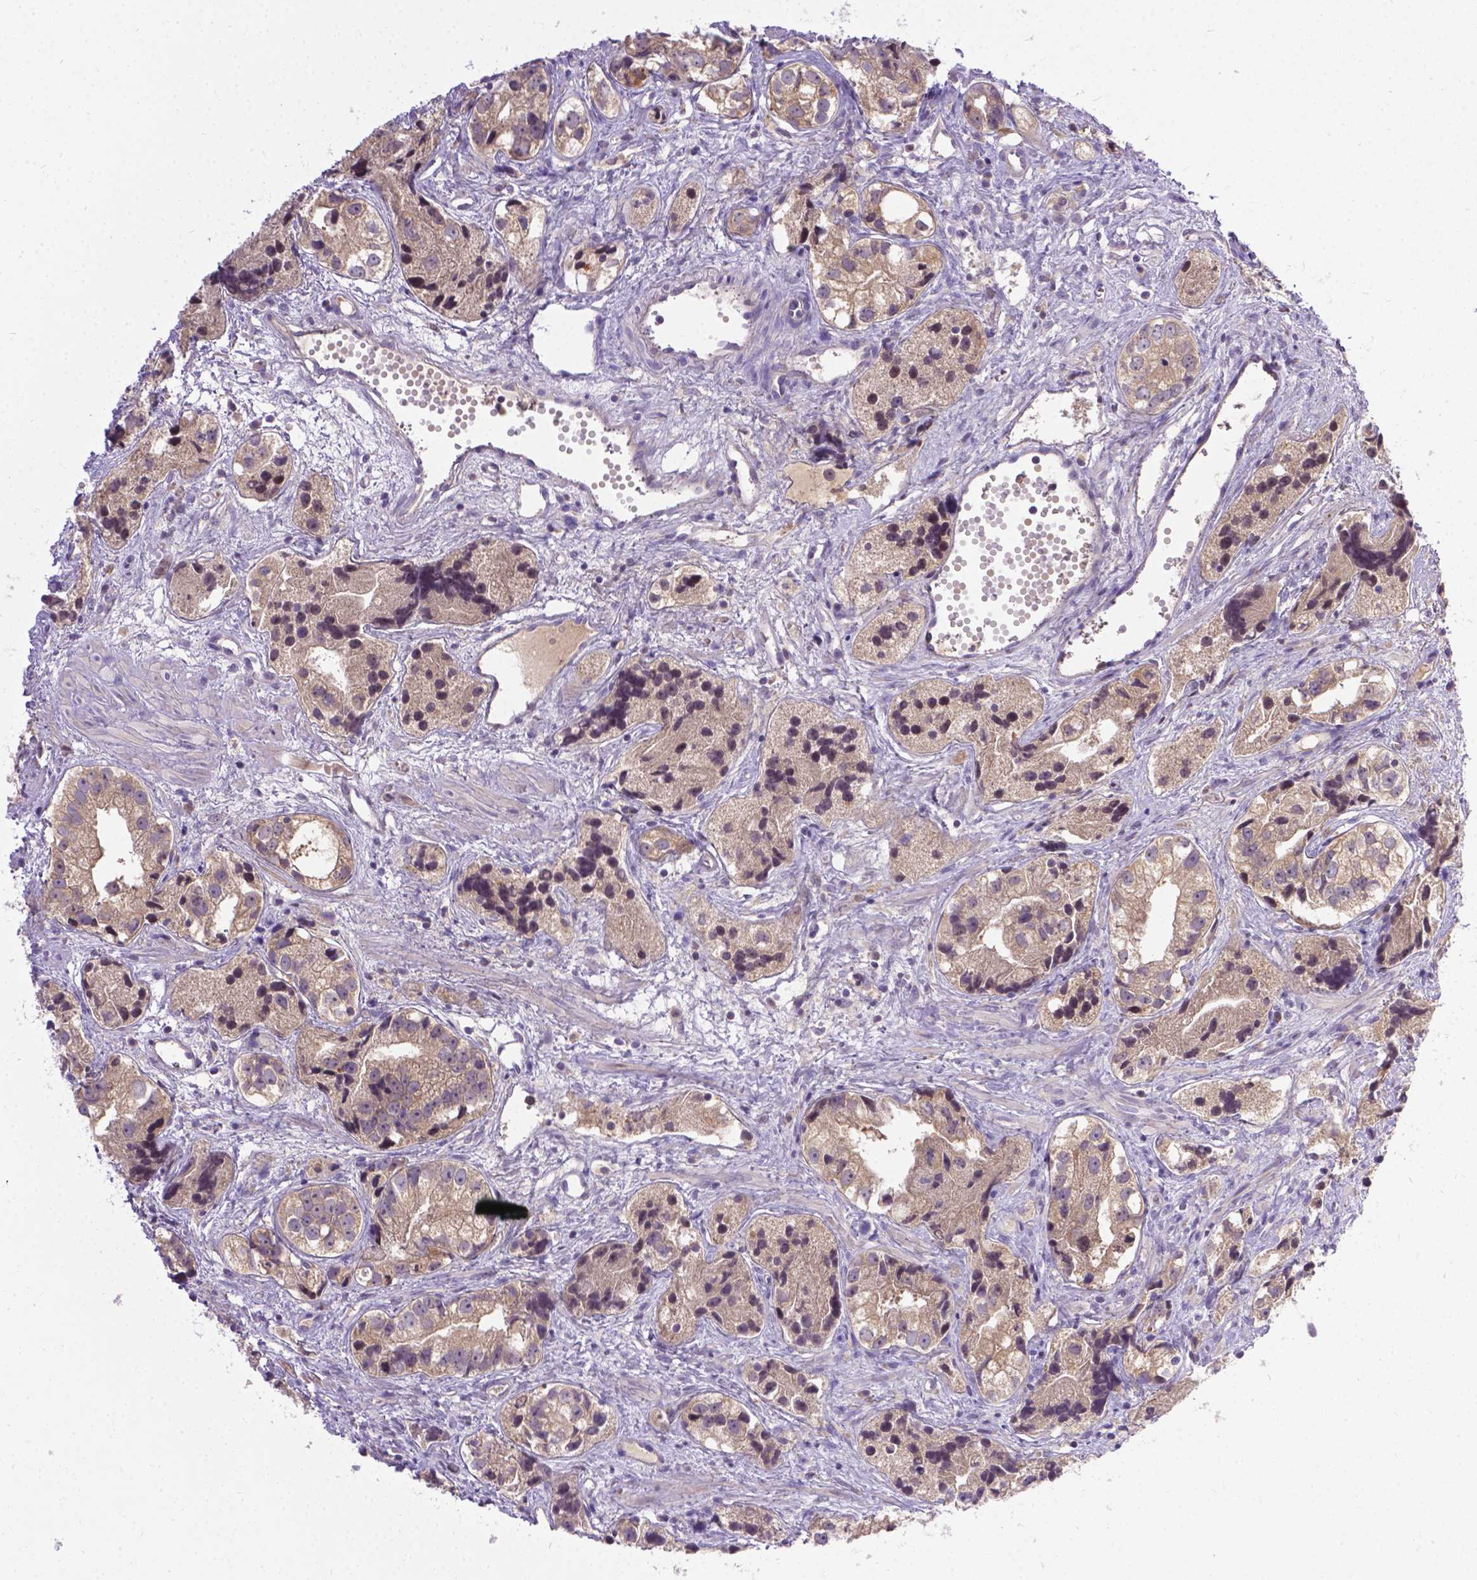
{"staining": {"intensity": "negative", "quantity": "none", "location": "none"}, "tissue": "prostate cancer", "cell_type": "Tumor cells", "image_type": "cancer", "snomed": [{"axis": "morphology", "description": "Adenocarcinoma, High grade"}, {"axis": "topography", "description": "Prostate"}], "caption": "Prostate cancer was stained to show a protein in brown. There is no significant staining in tumor cells. (DAB IHC with hematoxylin counter stain).", "gene": "TM4SF18", "patient": {"sex": "male", "age": 68}}